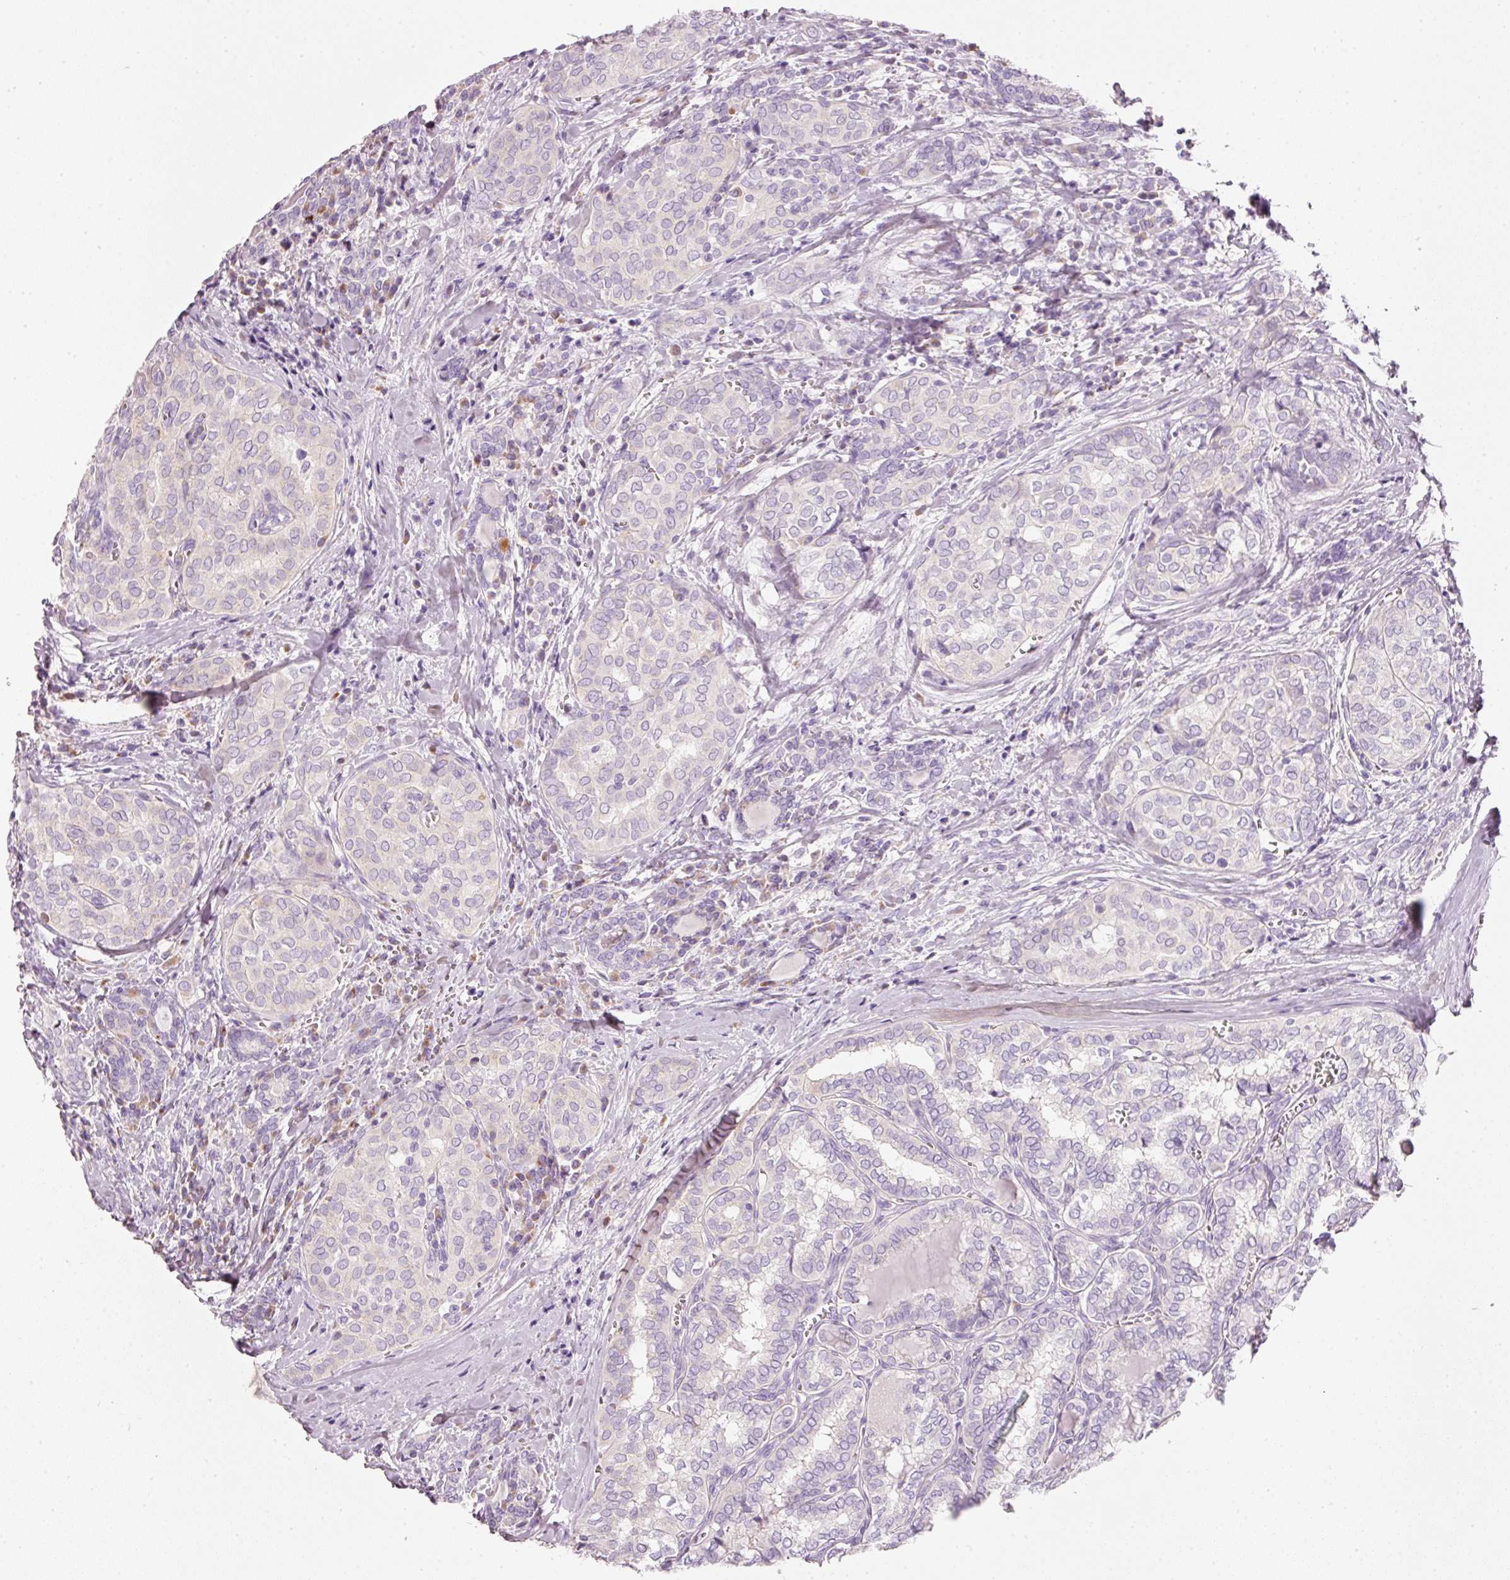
{"staining": {"intensity": "negative", "quantity": "none", "location": "none"}, "tissue": "thyroid cancer", "cell_type": "Tumor cells", "image_type": "cancer", "snomed": [{"axis": "morphology", "description": "Papillary adenocarcinoma, NOS"}, {"axis": "topography", "description": "Thyroid gland"}], "caption": "DAB (3,3'-diaminobenzidine) immunohistochemical staining of human thyroid papillary adenocarcinoma demonstrates no significant positivity in tumor cells.", "gene": "PDXDC1", "patient": {"sex": "female", "age": 30}}